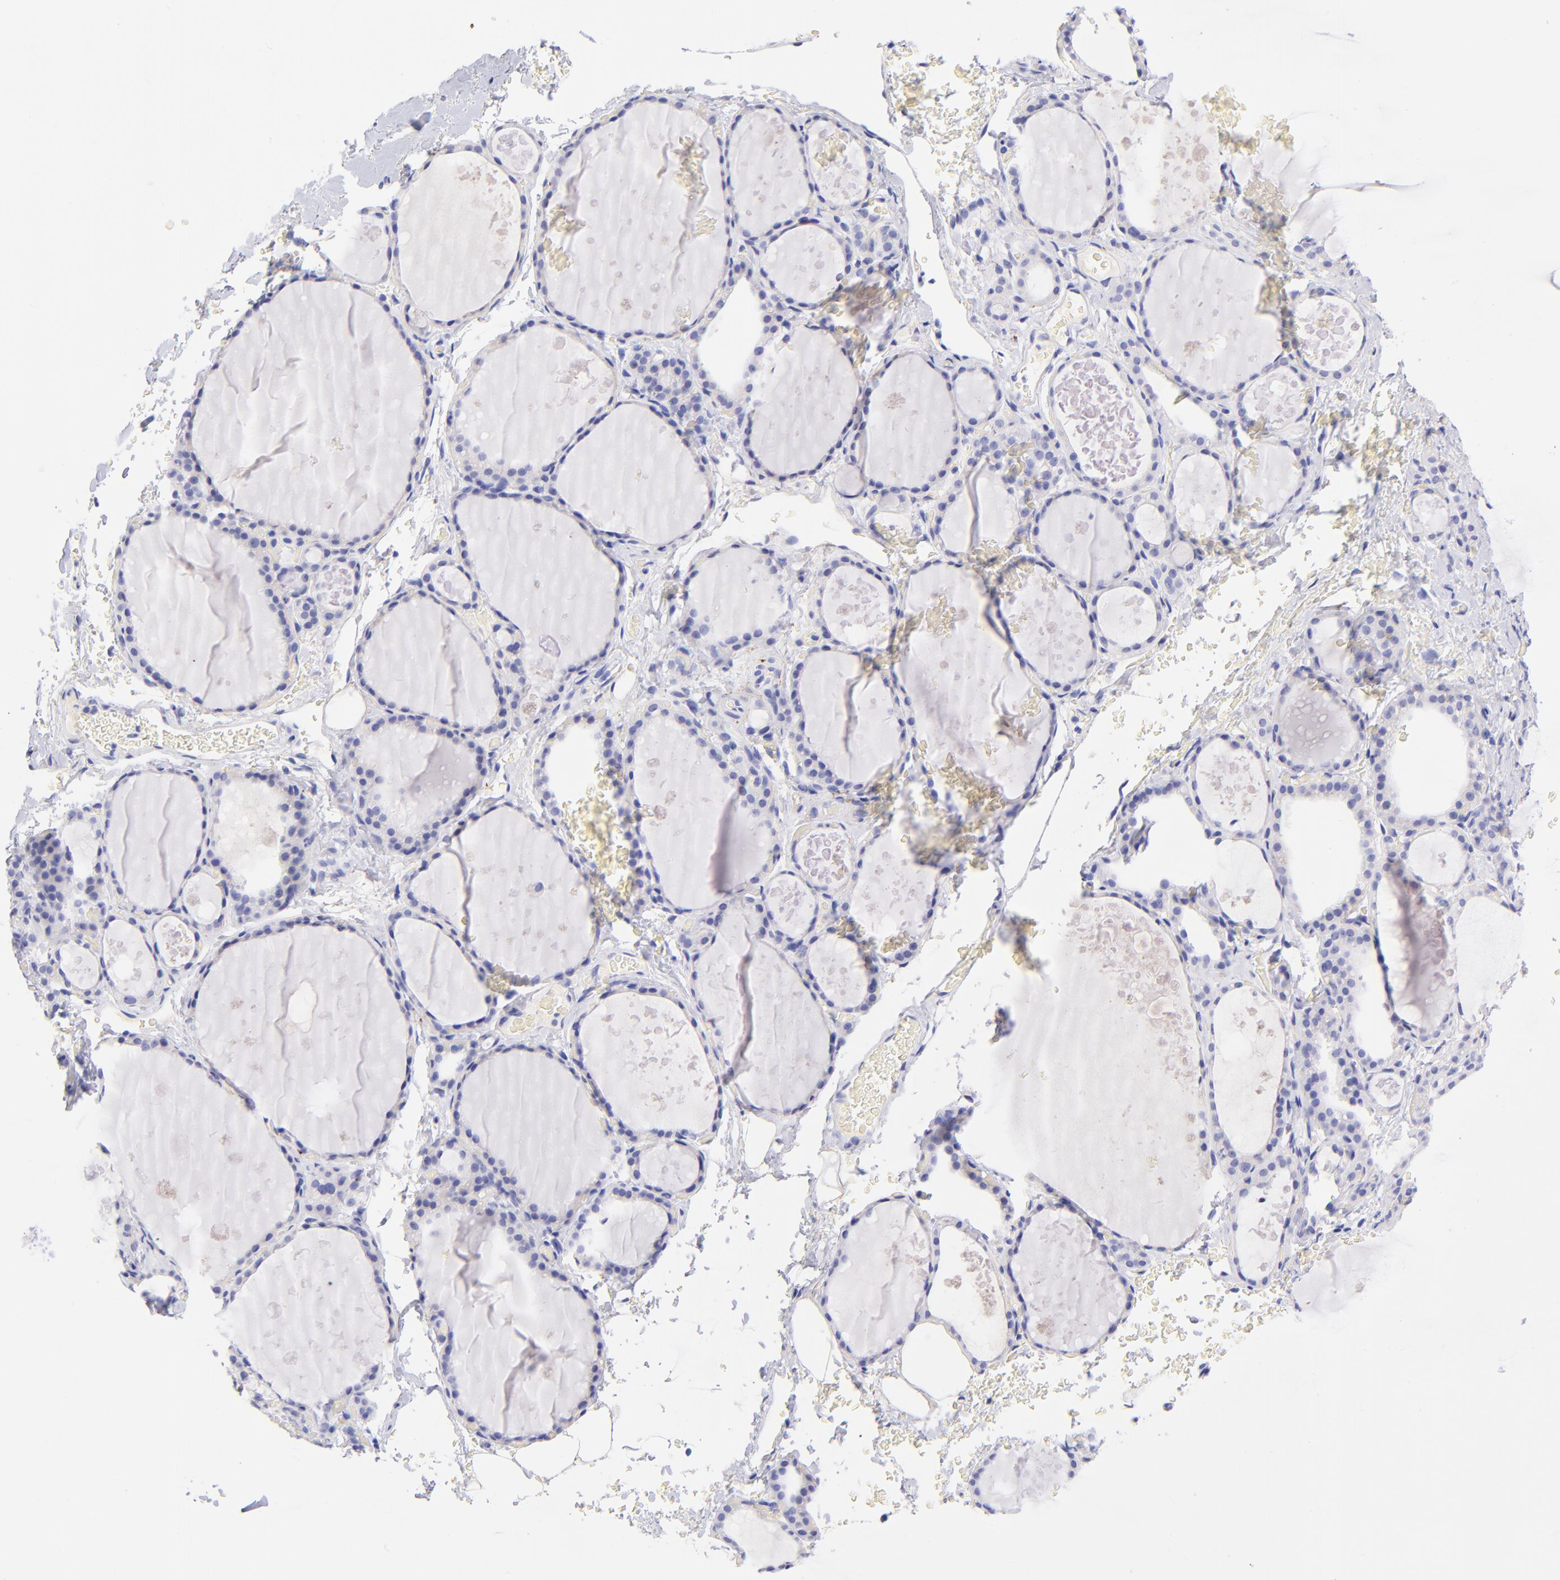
{"staining": {"intensity": "negative", "quantity": "none", "location": "none"}, "tissue": "thyroid gland", "cell_type": "Glandular cells", "image_type": "normal", "snomed": [{"axis": "morphology", "description": "Normal tissue, NOS"}, {"axis": "topography", "description": "Thyroid gland"}], "caption": "Glandular cells show no significant protein positivity in benign thyroid gland. (DAB immunohistochemistry (IHC) with hematoxylin counter stain).", "gene": "RAB3B", "patient": {"sex": "male", "age": 61}}